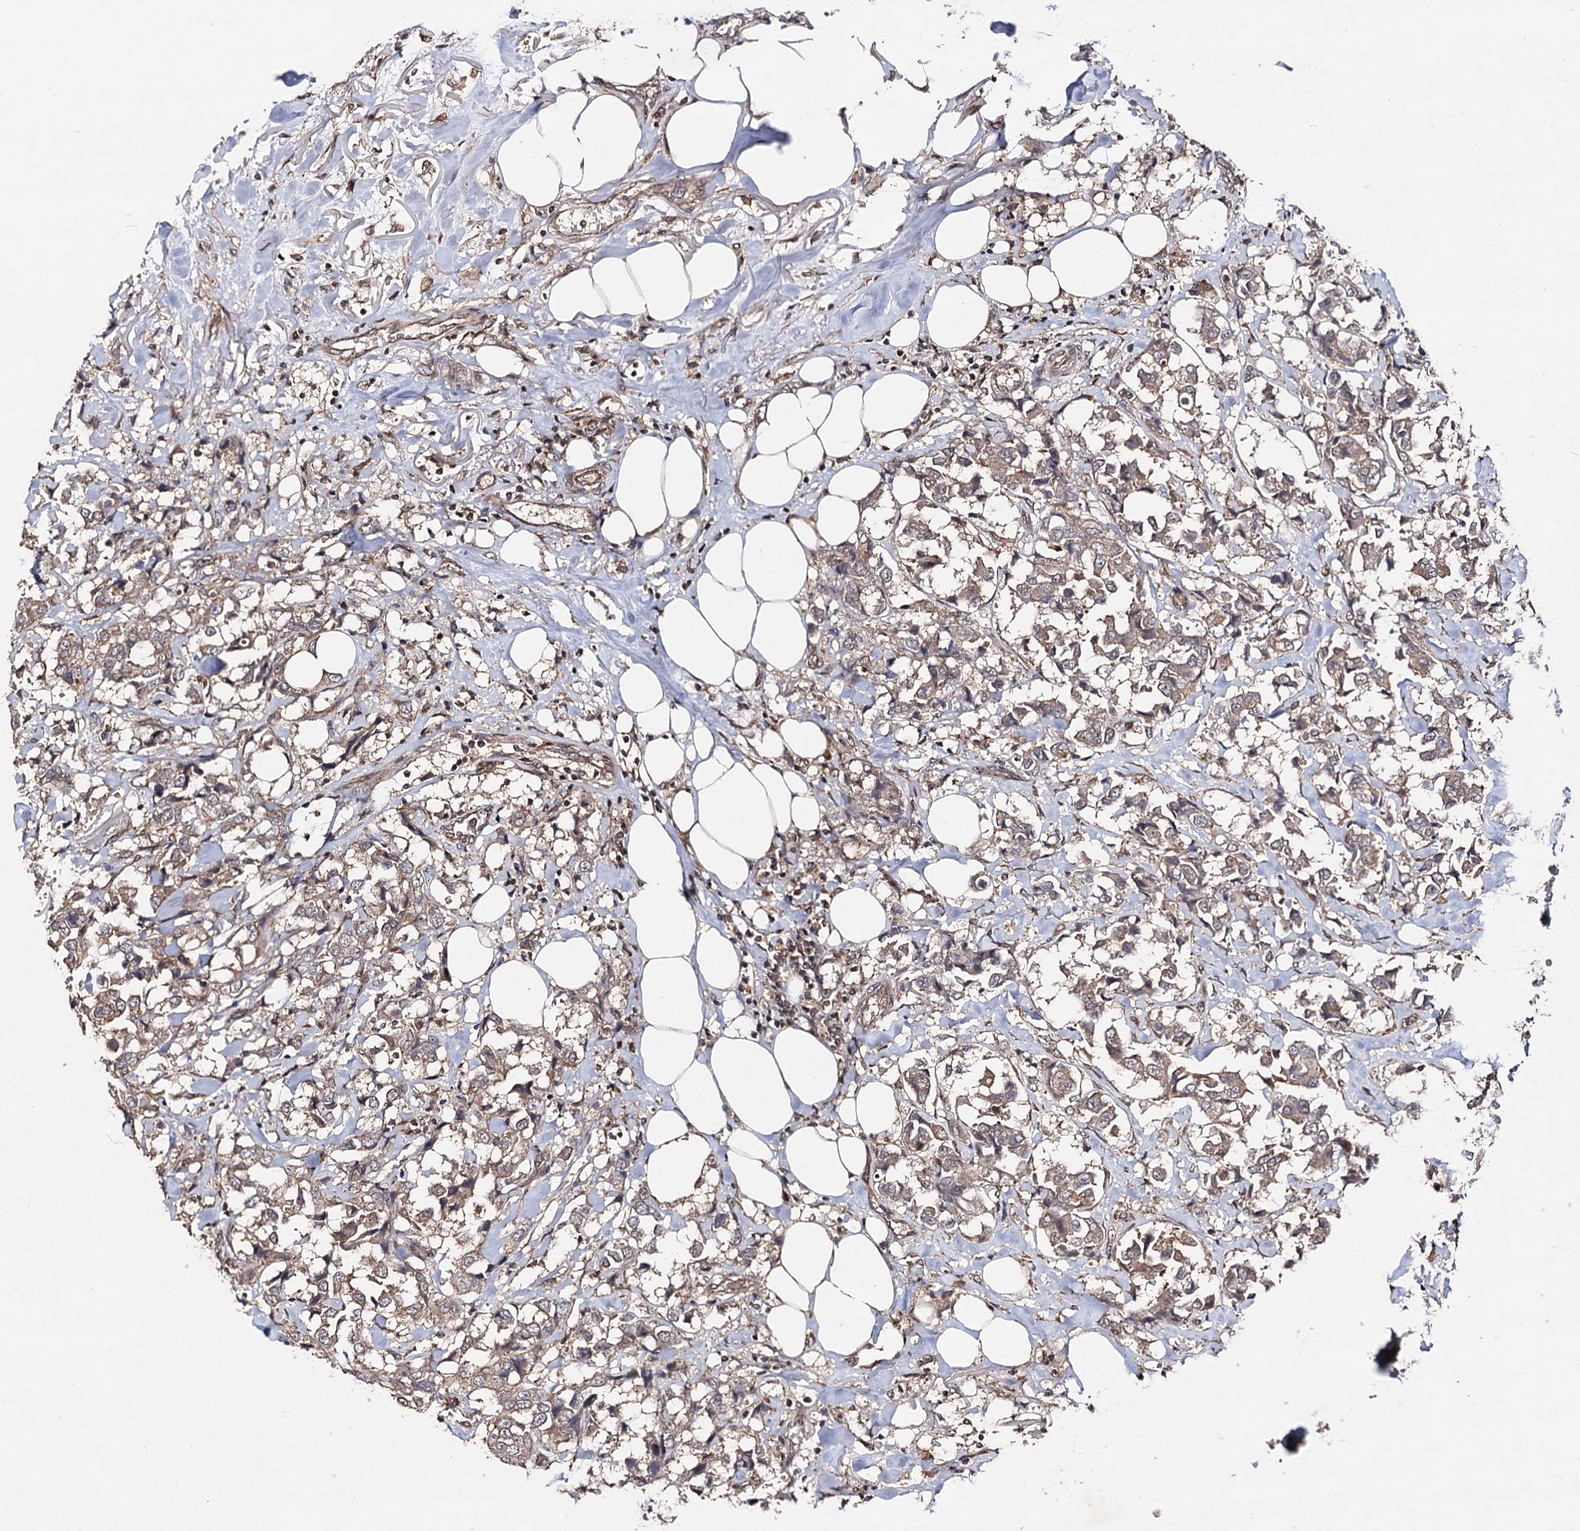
{"staining": {"intensity": "moderate", "quantity": ">75%", "location": "cytoplasmic/membranous"}, "tissue": "breast cancer", "cell_type": "Tumor cells", "image_type": "cancer", "snomed": [{"axis": "morphology", "description": "Duct carcinoma"}, {"axis": "topography", "description": "Breast"}], "caption": "Breast intraductal carcinoma stained with immunohistochemistry (IHC) exhibits moderate cytoplasmic/membranous expression in approximately >75% of tumor cells.", "gene": "KXD1", "patient": {"sex": "female", "age": 80}}